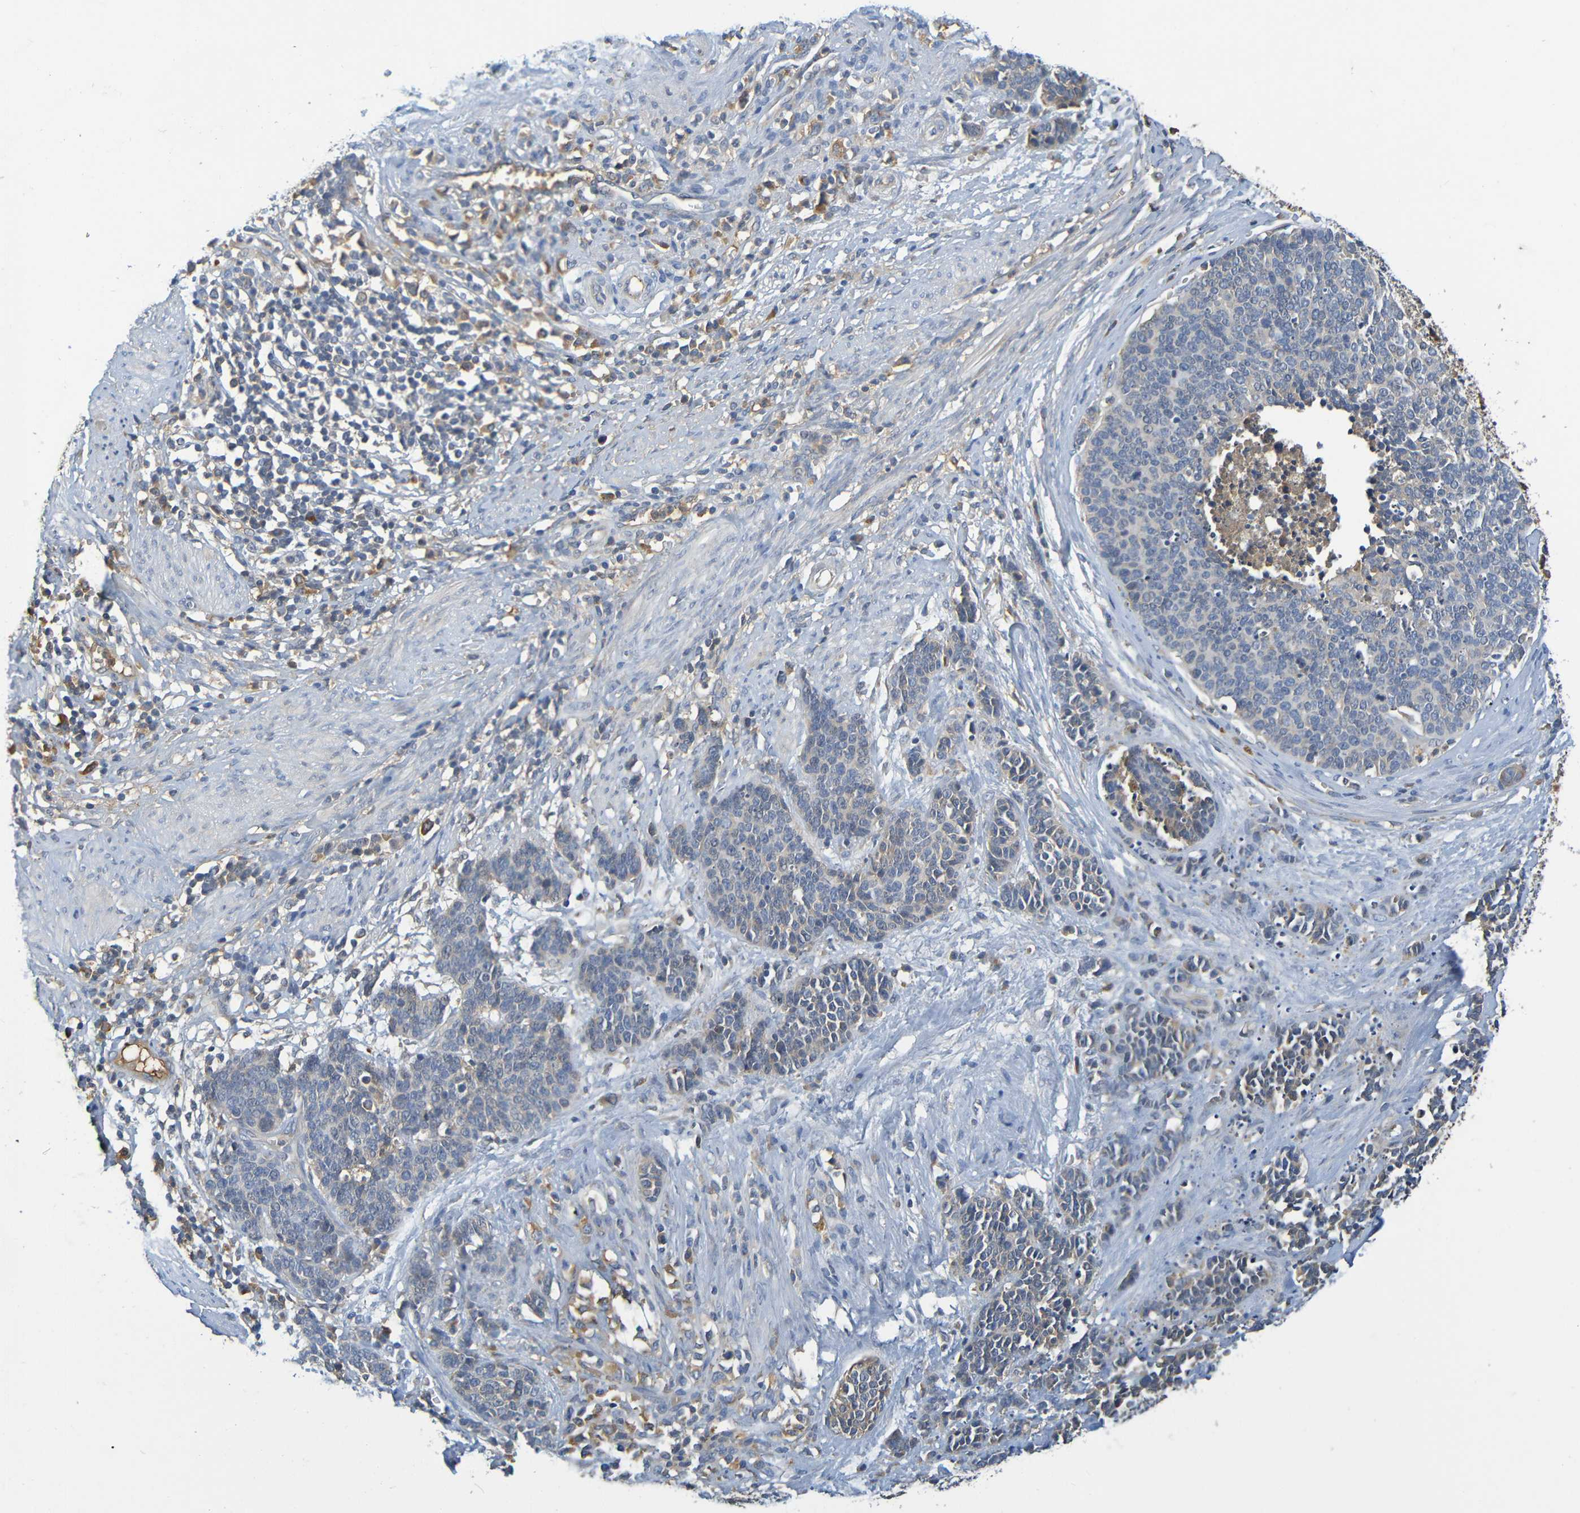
{"staining": {"intensity": "negative", "quantity": "none", "location": "none"}, "tissue": "cervical cancer", "cell_type": "Tumor cells", "image_type": "cancer", "snomed": [{"axis": "morphology", "description": "Squamous cell carcinoma, NOS"}, {"axis": "topography", "description": "Cervix"}], "caption": "A high-resolution photomicrograph shows immunohistochemistry (IHC) staining of squamous cell carcinoma (cervical), which displays no significant staining in tumor cells. (Immunohistochemistry, brightfield microscopy, high magnification).", "gene": "C1QA", "patient": {"sex": "female", "age": 35}}